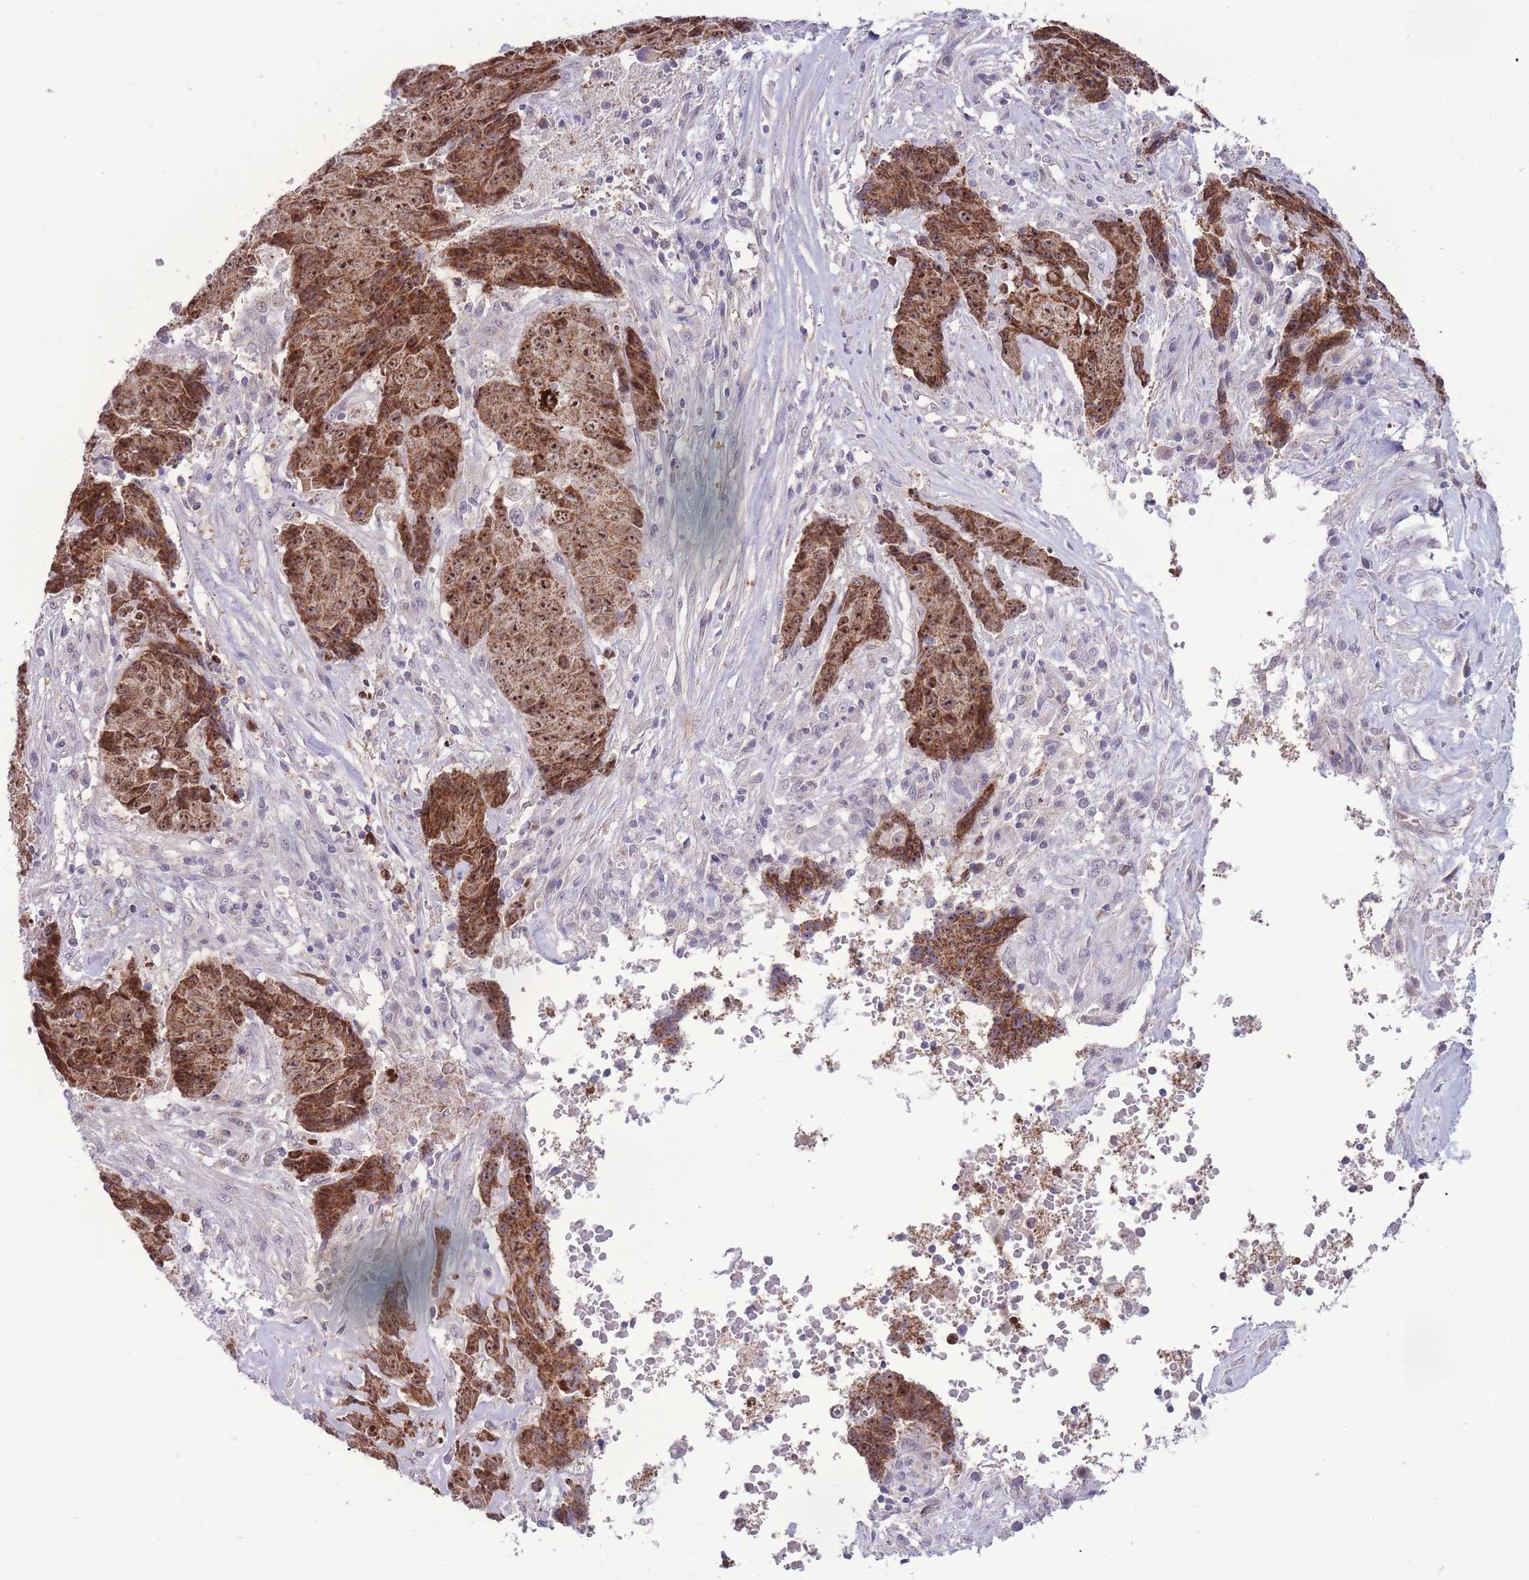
{"staining": {"intensity": "strong", "quantity": ">75%", "location": "cytoplasmic/membranous,nuclear"}, "tissue": "ovarian cancer", "cell_type": "Tumor cells", "image_type": "cancer", "snomed": [{"axis": "morphology", "description": "Carcinoma, endometroid"}, {"axis": "topography", "description": "Ovary"}], "caption": "Strong cytoplasmic/membranous and nuclear protein staining is present in about >75% of tumor cells in ovarian endometroid carcinoma.", "gene": "MCIDAS", "patient": {"sex": "female", "age": 42}}